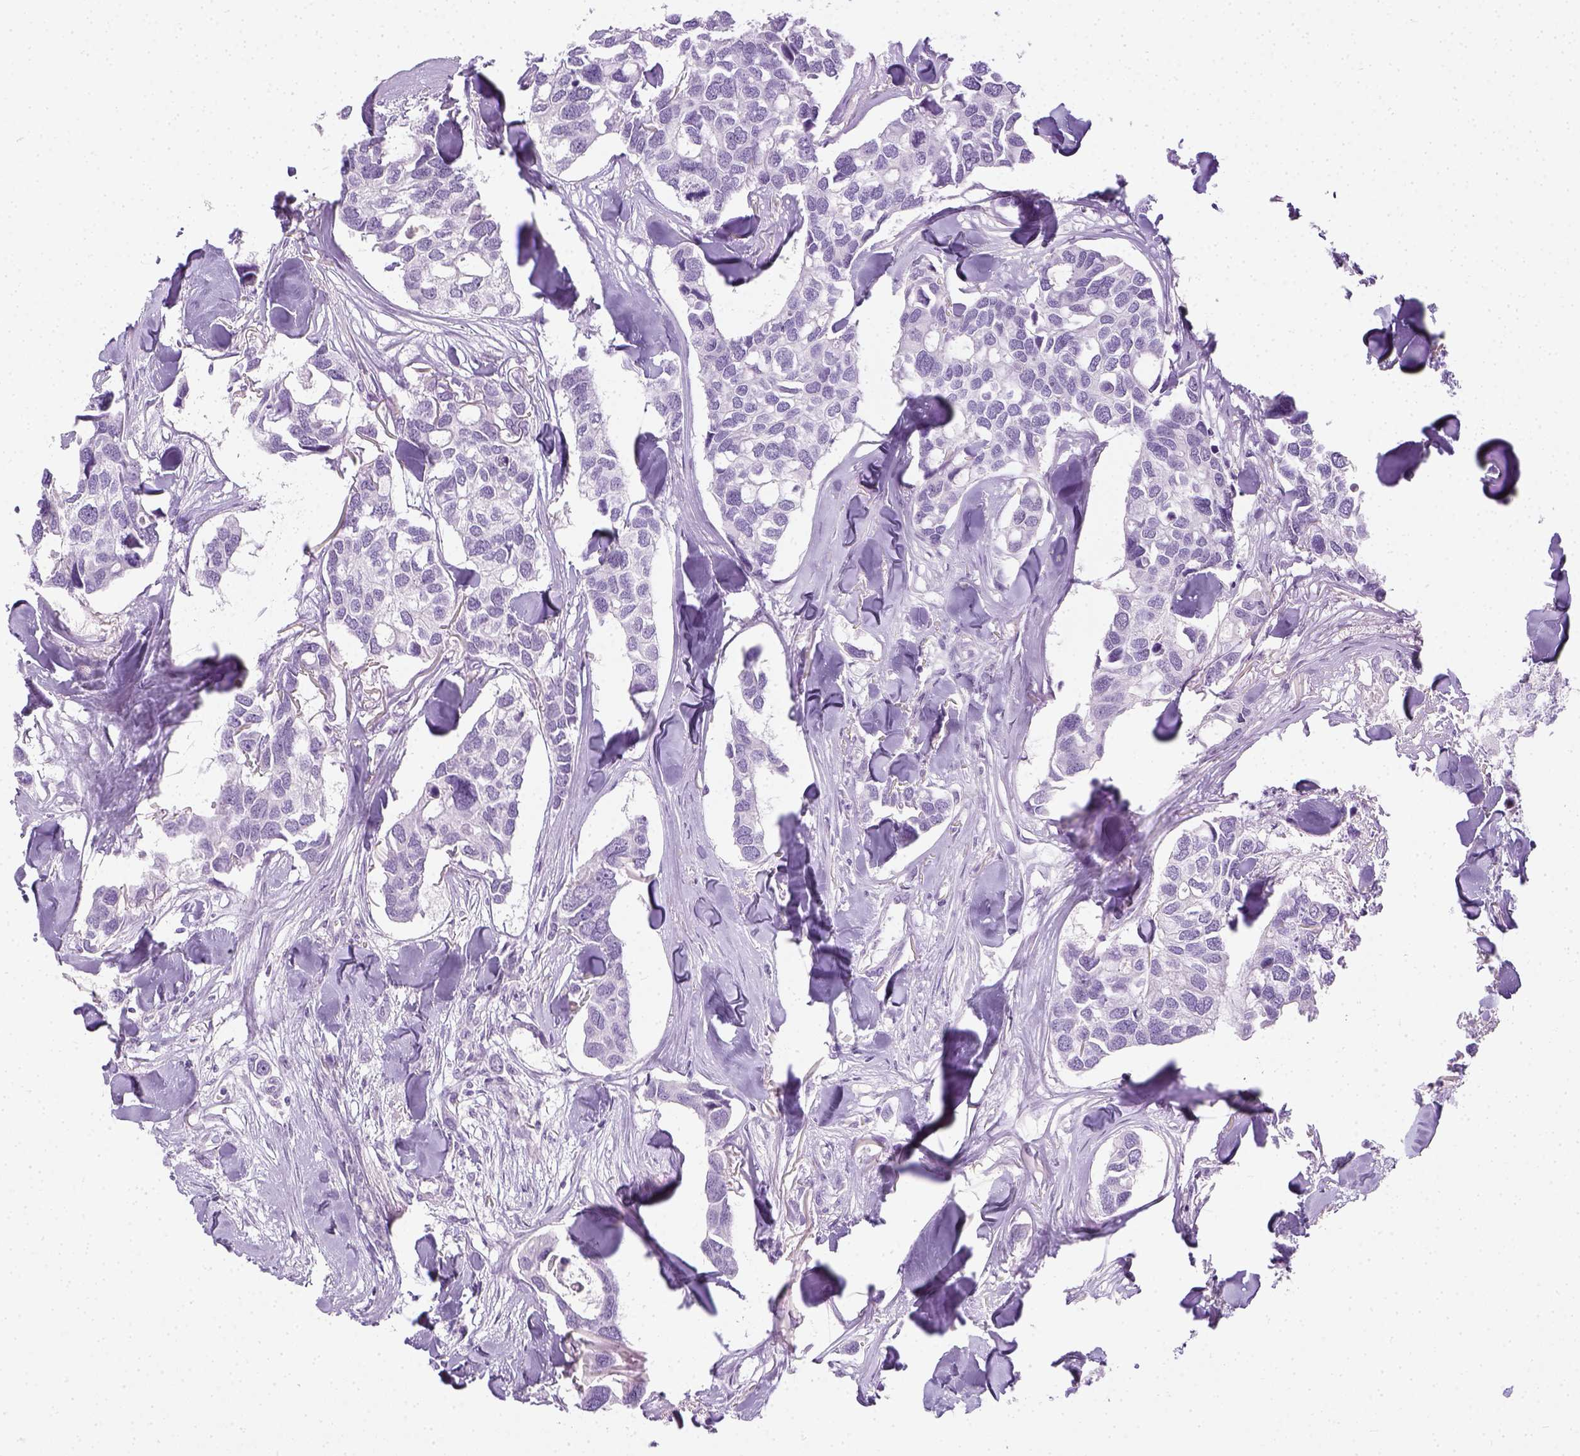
{"staining": {"intensity": "negative", "quantity": "none", "location": "none"}, "tissue": "breast cancer", "cell_type": "Tumor cells", "image_type": "cancer", "snomed": [{"axis": "morphology", "description": "Duct carcinoma"}, {"axis": "topography", "description": "Breast"}], "caption": "Immunohistochemistry of breast intraductal carcinoma displays no positivity in tumor cells.", "gene": "LGSN", "patient": {"sex": "female", "age": 83}}